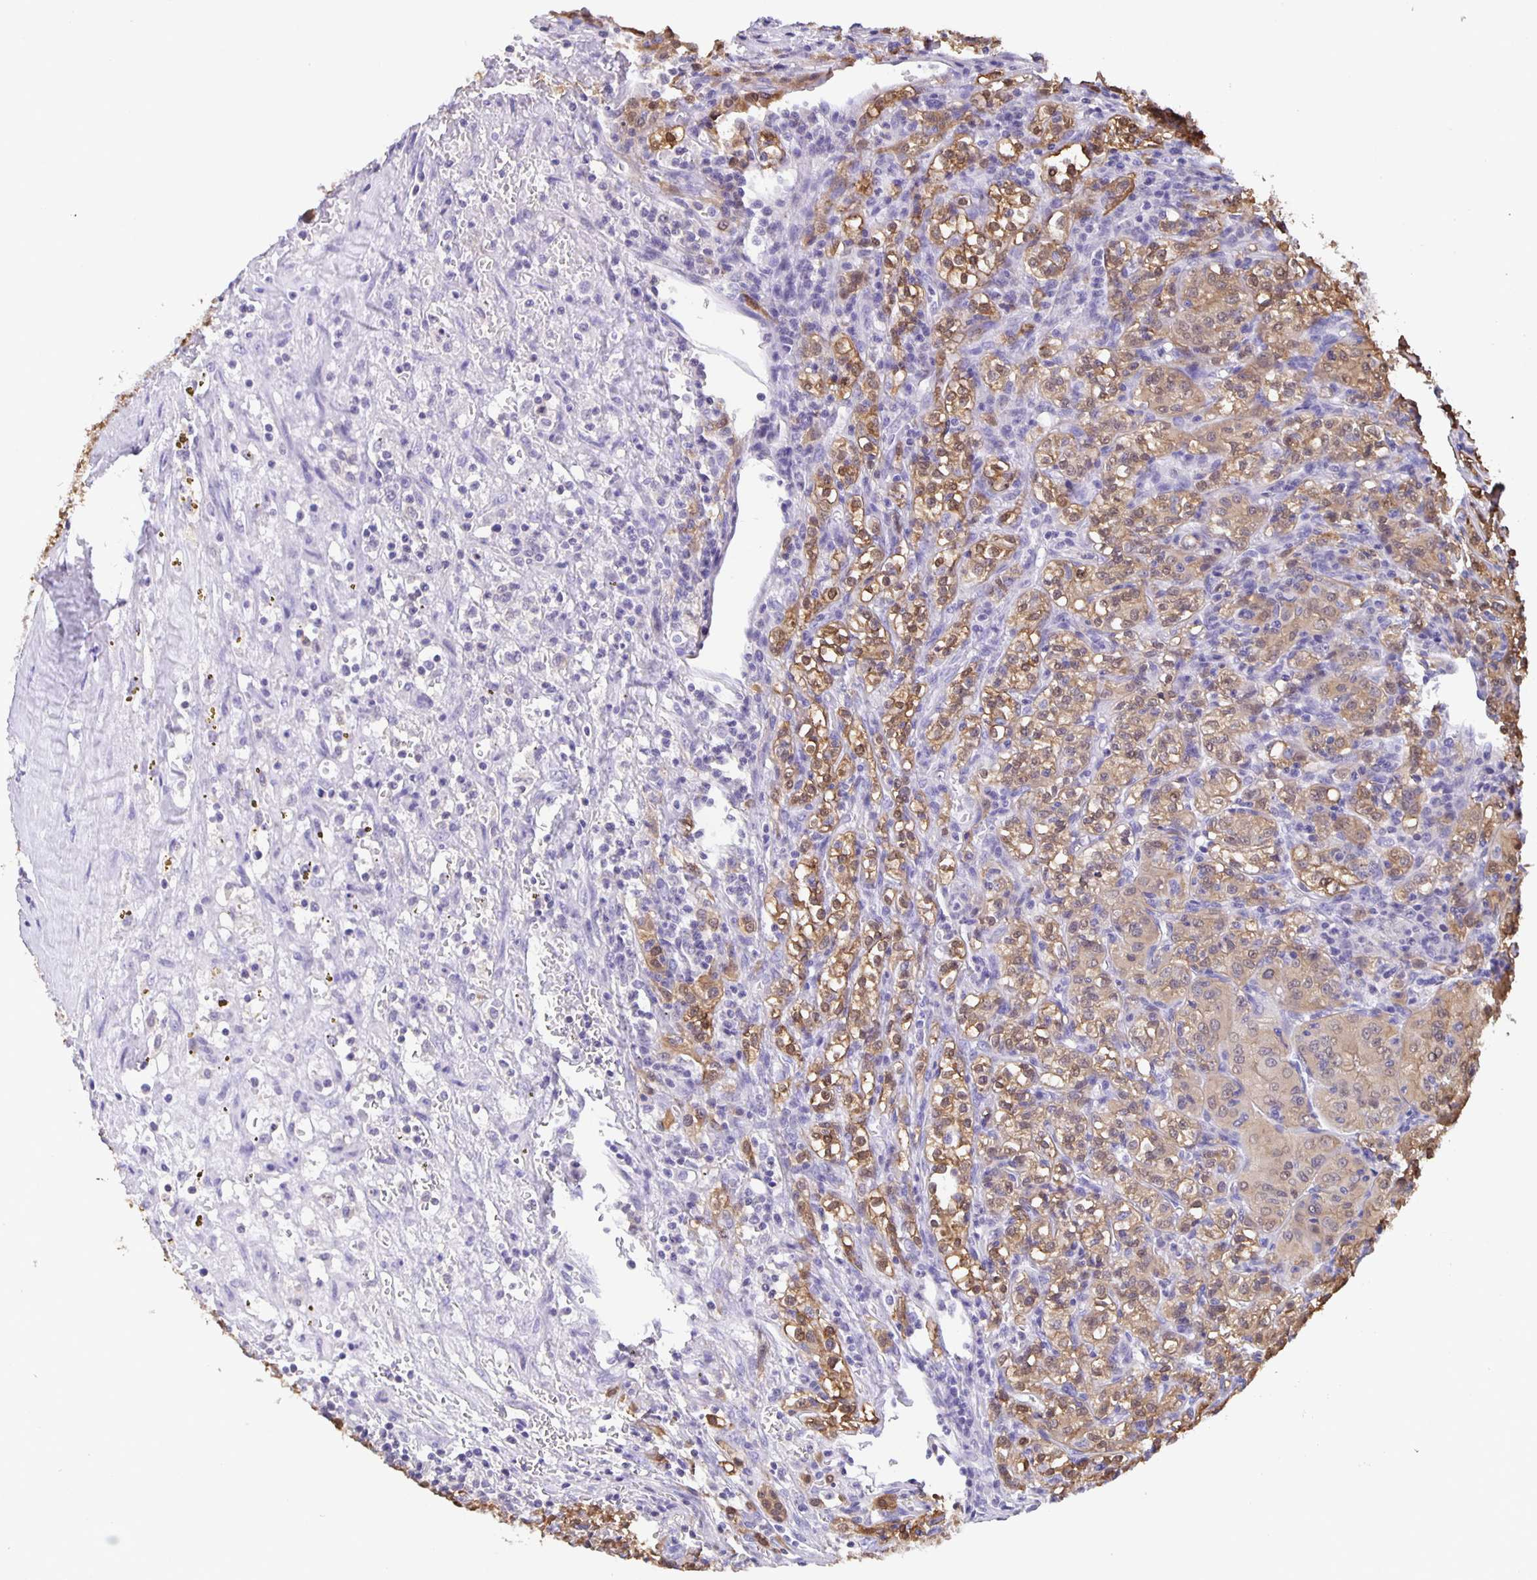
{"staining": {"intensity": "moderate", "quantity": "25%-75%", "location": "cytoplasmic/membranous"}, "tissue": "renal cancer", "cell_type": "Tumor cells", "image_type": "cancer", "snomed": [{"axis": "morphology", "description": "Adenocarcinoma, NOS"}, {"axis": "topography", "description": "Kidney"}], "caption": "Immunohistochemistry (DAB (3,3'-diaminobenzidine)) staining of renal adenocarcinoma reveals moderate cytoplasmic/membranous protein staining in approximately 25%-75% of tumor cells. Using DAB (3,3'-diaminobenzidine) (brown) and hematoxylin (blue) stains, captured at high magnification using brightfield microscopy.", "gene": "MARCHF6", "patient": {"sex": "male", "age": 36}}